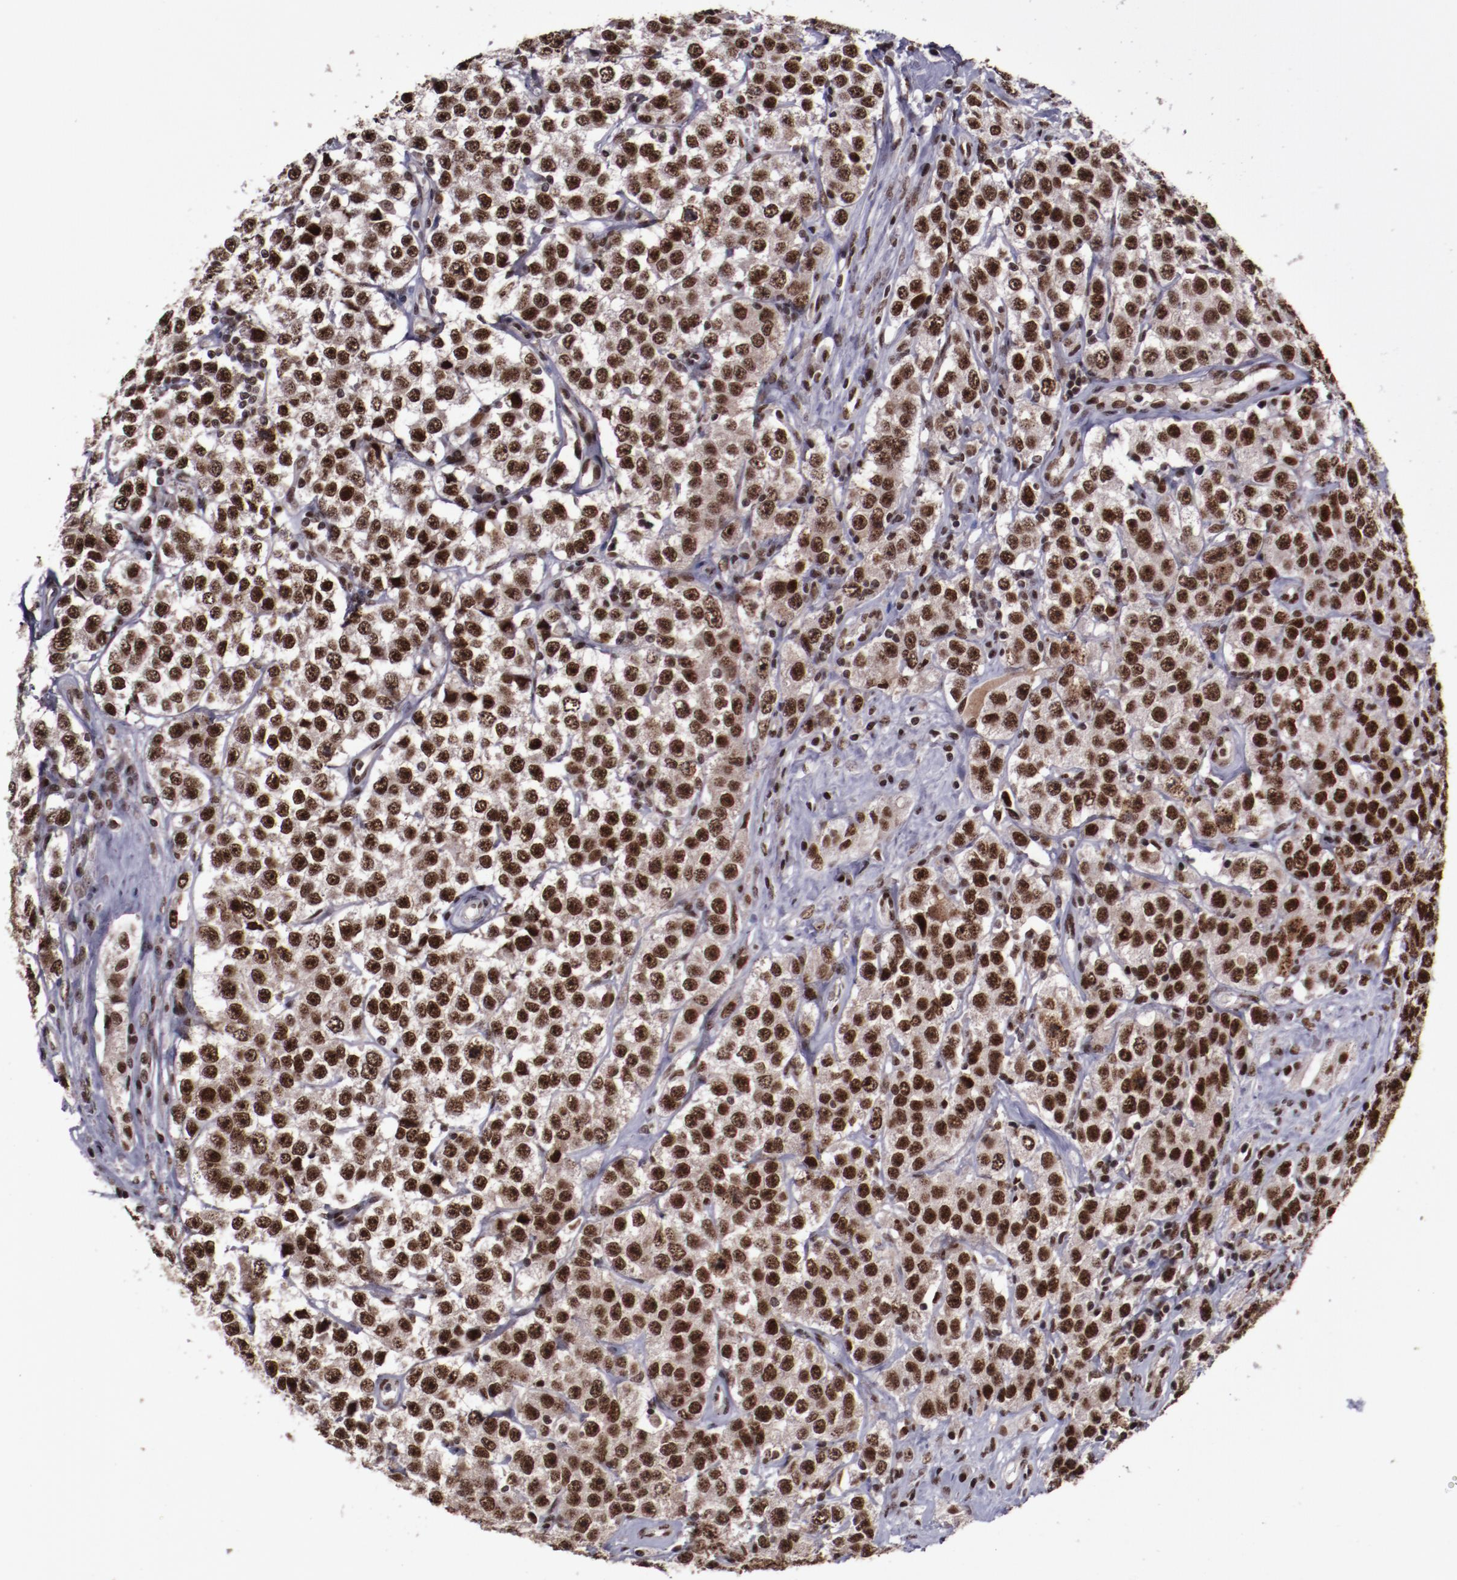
{"staining": {"intensity": "strong", "quantity": ">75%", "location": "nuclear"}, "tissue": "testis cancer", "cell_type": "Tumor cells", "image_type": "cancer", "snomed": [{"axis": "morphology", "description": "Seminoma, NOS"}, {"axis": "topography", "description": "Testis"}], "caption": "Protein staining displays strong nuclear positivity in about >75% of tumor cells in testis seminoma.", "gene": "ERH", "patient": {"sex": "male", "age": 52}}